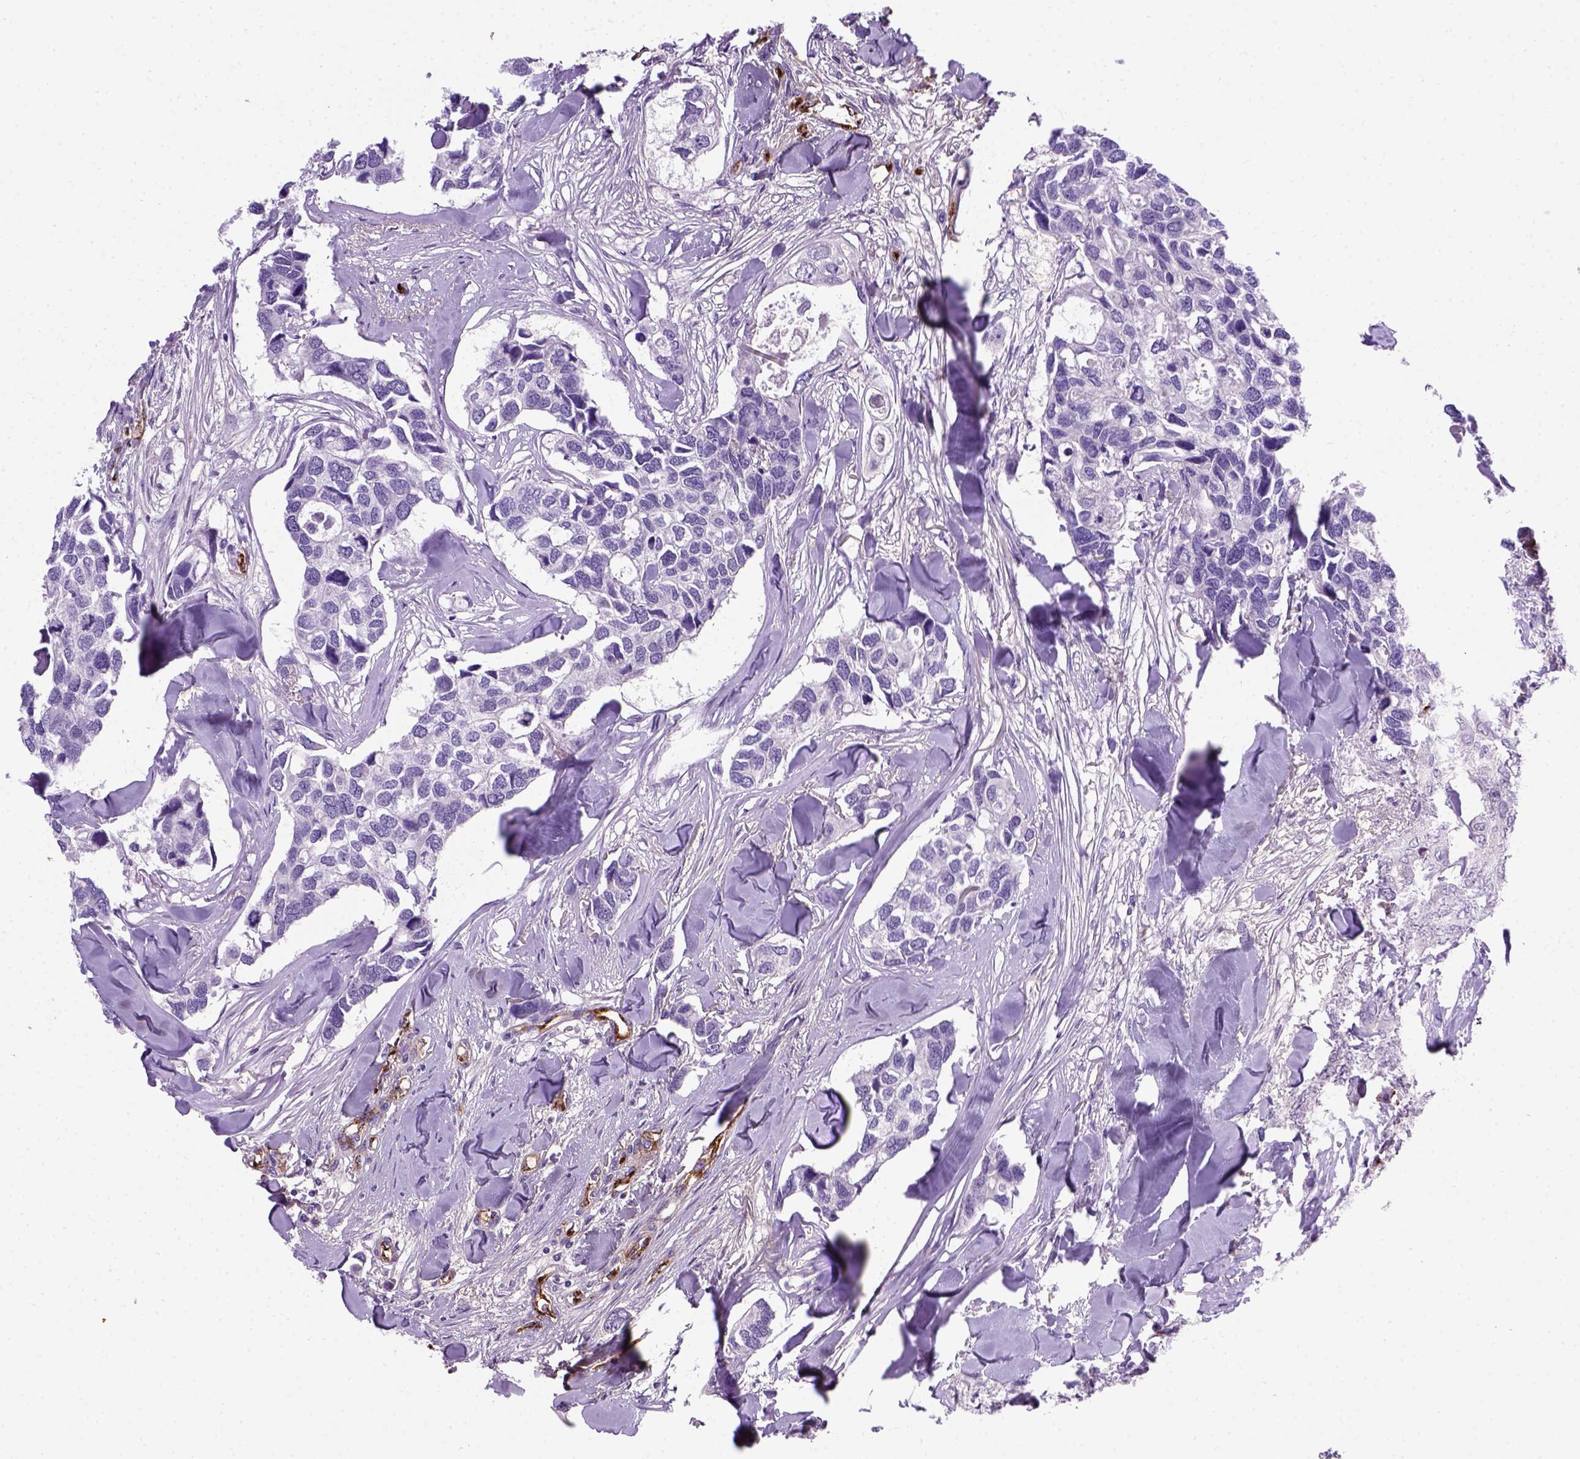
{"staining": {"intensity": "negative", "quantity": "none", "location": "none"}, "tissue": "breast cancer", "cell_type": "Tumor cells", "image_type": "cancer", "snomed": [{"axis": "morphology", "description": "Duct carcinoma"}, {"axis": "topography", "description": "Breast"}], "caption": "Protein analysis of infiltrating ductal carcinoma (breast) exhibits no significant staining in tumor cells.", "gene": "VWF", "patient": {"sex": "female", "age": 83}}